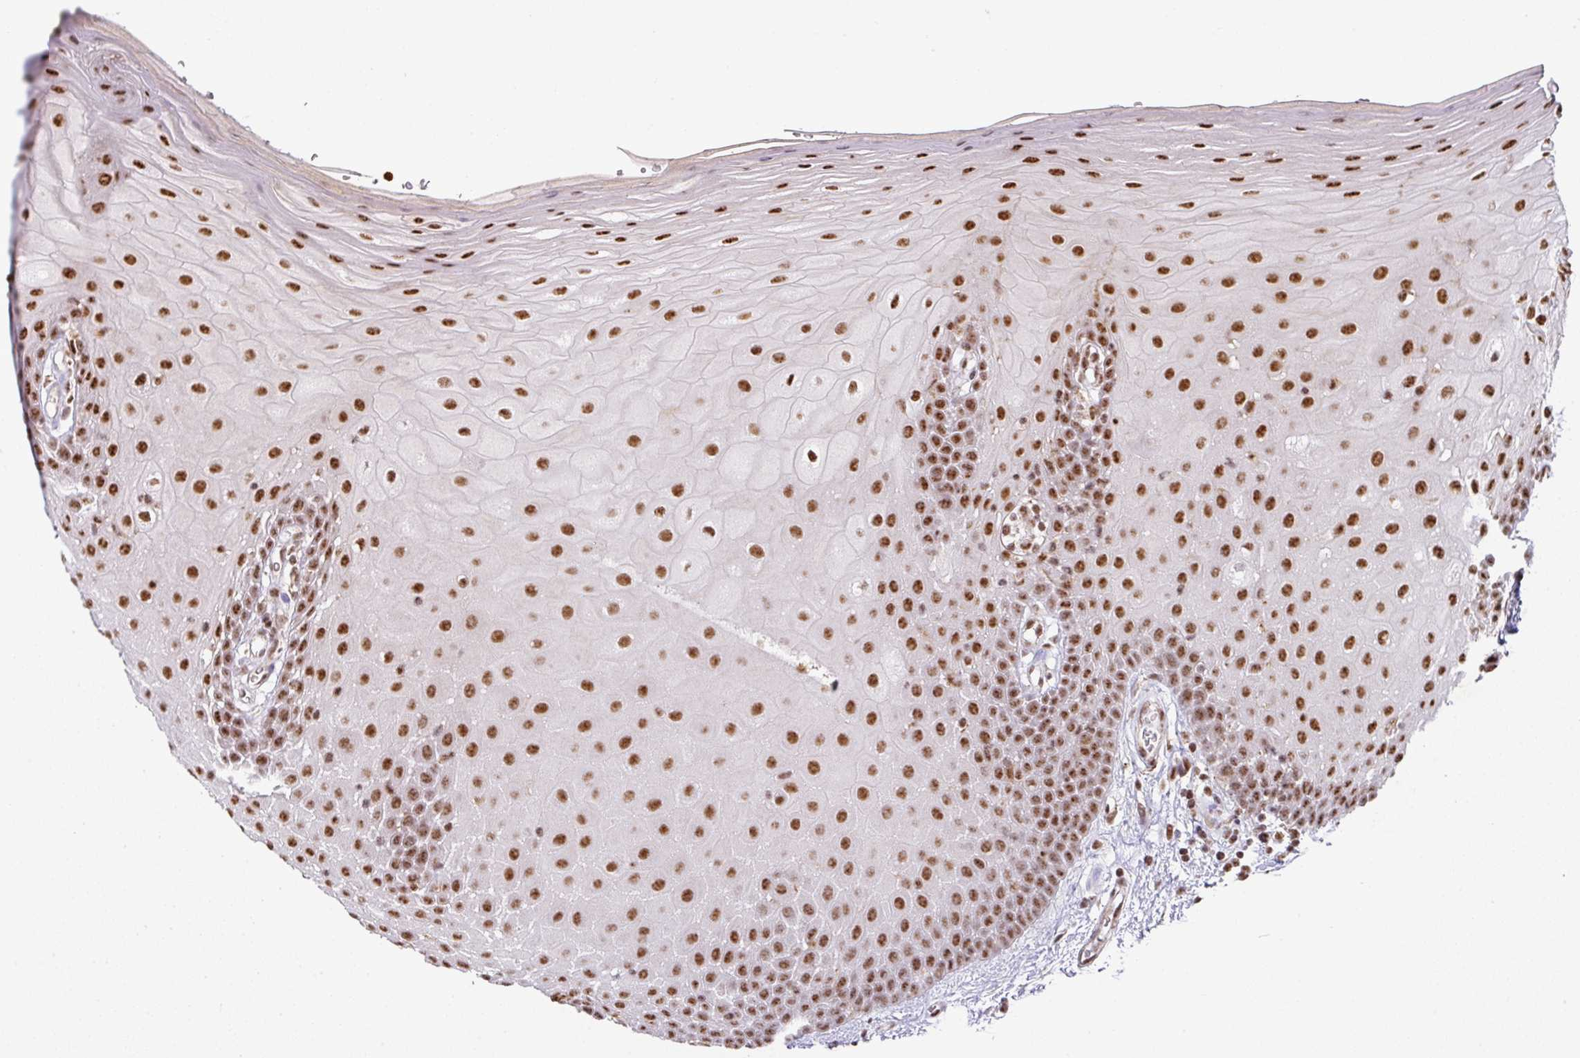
{"staining": {"intensity": "strong", "quantity": ">75%", "location": "nuclear"}, "tissue": "oral mucosa", "cell_type": "Squamous epithelial cells", "image_type": "normal", "snomed": [{"axis": "morphology", "description": "Normal tissue, NOS"}, {"axis": "morphology", "description": "Squamous cell carcinoma, NOS"}, {"axis": "topography", "description": "Oral tissue"}, {"axis": "topography", "description": "Tounge, NOS"}, {"axis": "topography", "description": "Head-Neck"}], "caption": "High-magnification brightfield microscopy of unremarkable oral mucosa stained with DAB (brown) and counterstained with hematoxylin (blue). squamous epithelial cells exhibit strong nuclear expression is seen in approximately>75% of cells.", "gene": "PLK1", "patient": {"sex": "male", "age": 76}}